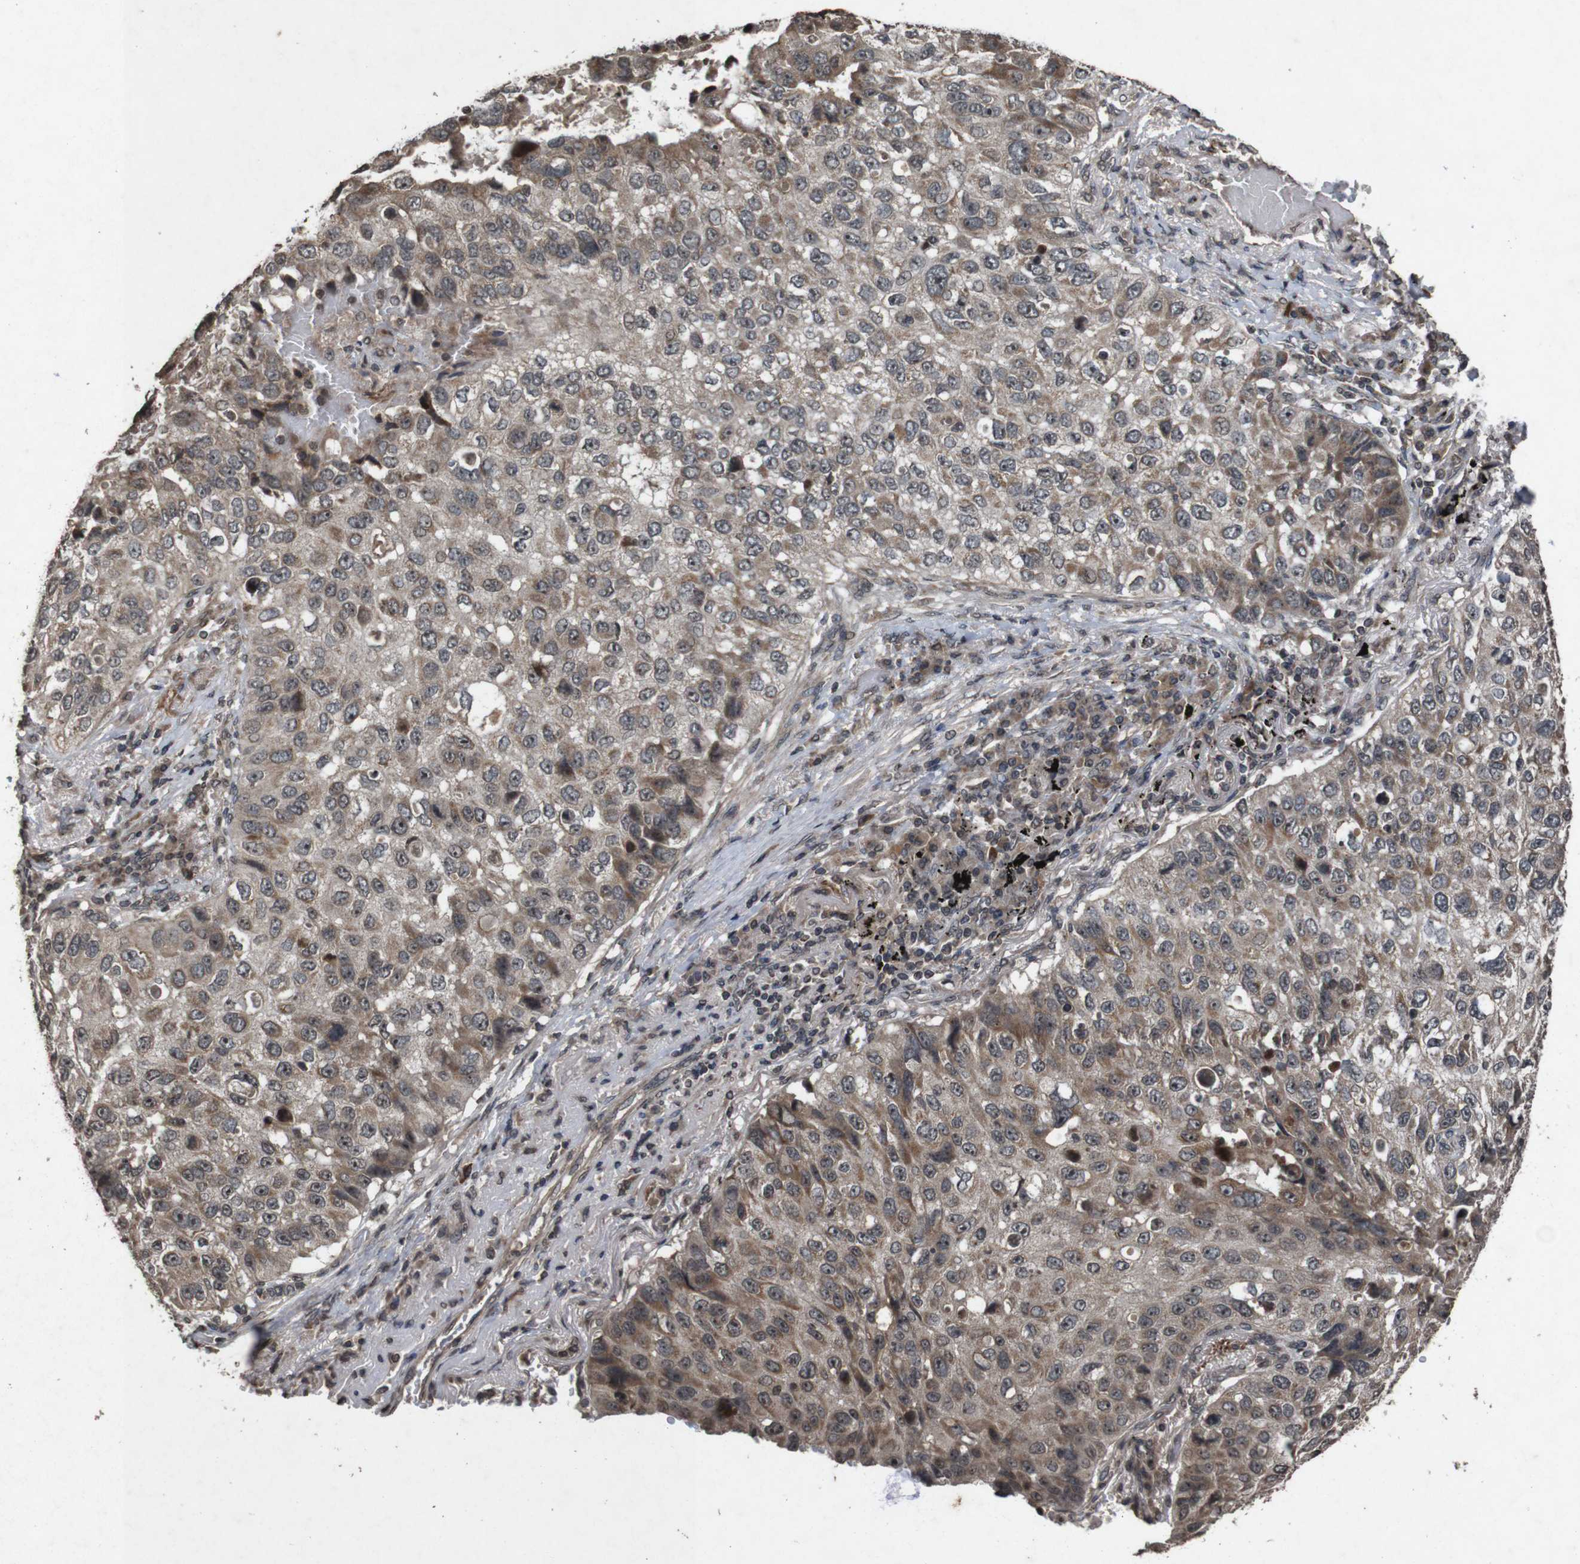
{"staining": {"intensity": "moderate", "quantity": "25%-75%", "location": "cytoplasmic/membranous"}, "tissue": "lung cancer", "cell_type": "Tumor cells", "image_type": "cancer", "snomed": [{"axis": "morphology", "description": "Squamous cell carcinoma, NOS"}, {"axis": "topography", "description": "Lung"}], "caption": "This is a histology image of IHC staining of lung squamous cell carcinoma, which shows moderate staining in the cytoplasmic/membranous of tumor cells.", "gene": "SORL1", "patient": {"sex": "male", "age": 57}}